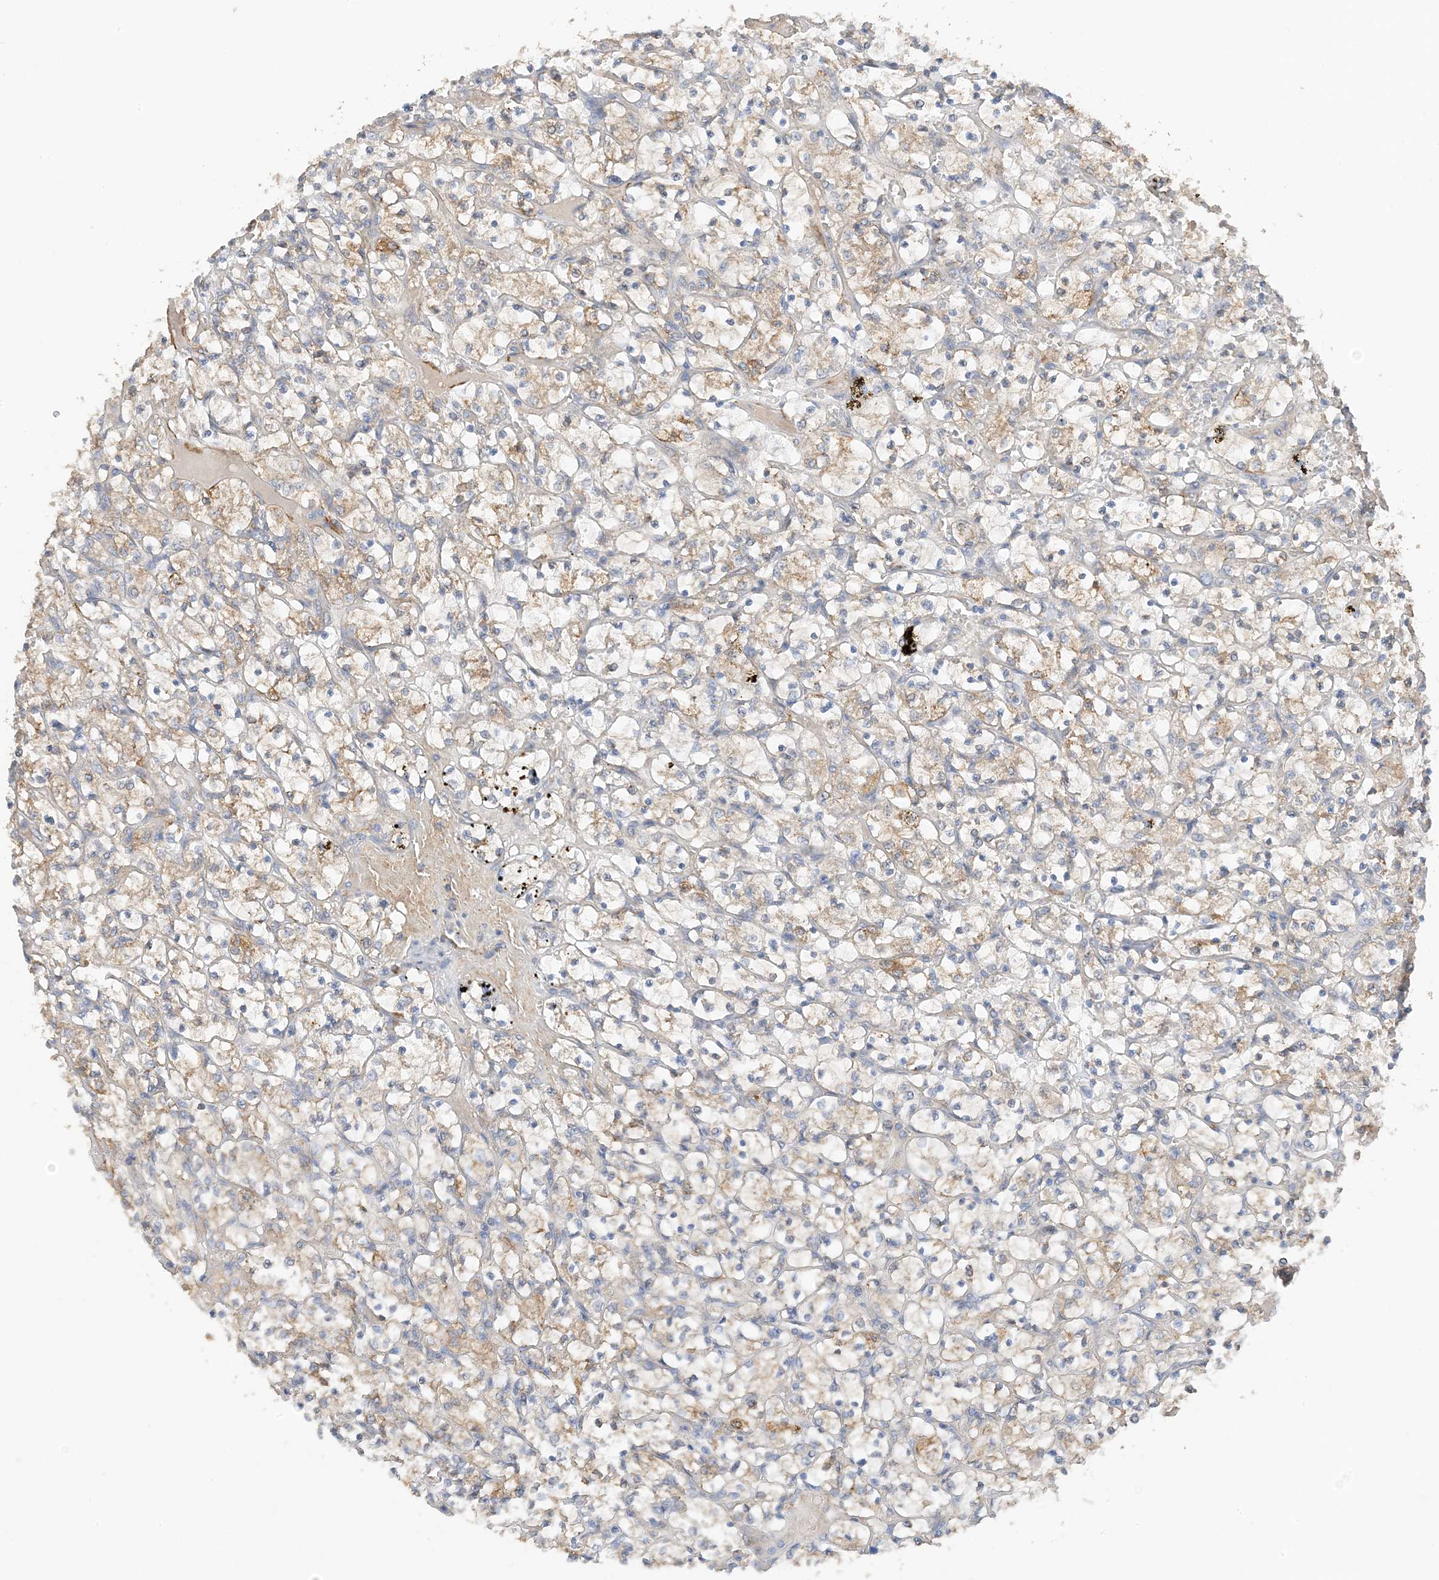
{"staining": {"intensity": "moderate", "quantity": ">75%", "location": "cytoplasmic/membranous"}, "tissue": "renal cancer", "cell_type": "Tumor cells", "image_type": "cancer", "snomed": [{"axis": "morphology", "description": "Adenocarcinoma, NOS"}, {"axis": "topography", "description": "Kidney"}], "caption": "Brown immunohistochemical staining in human renal cancer (adenocarcinoma) exhibits moderate cytoplasmic/membranous positivity in approximately >75% of tumor cells.", "gene": "KIFBP", "patient": {"sex": "female", "age": 69}}